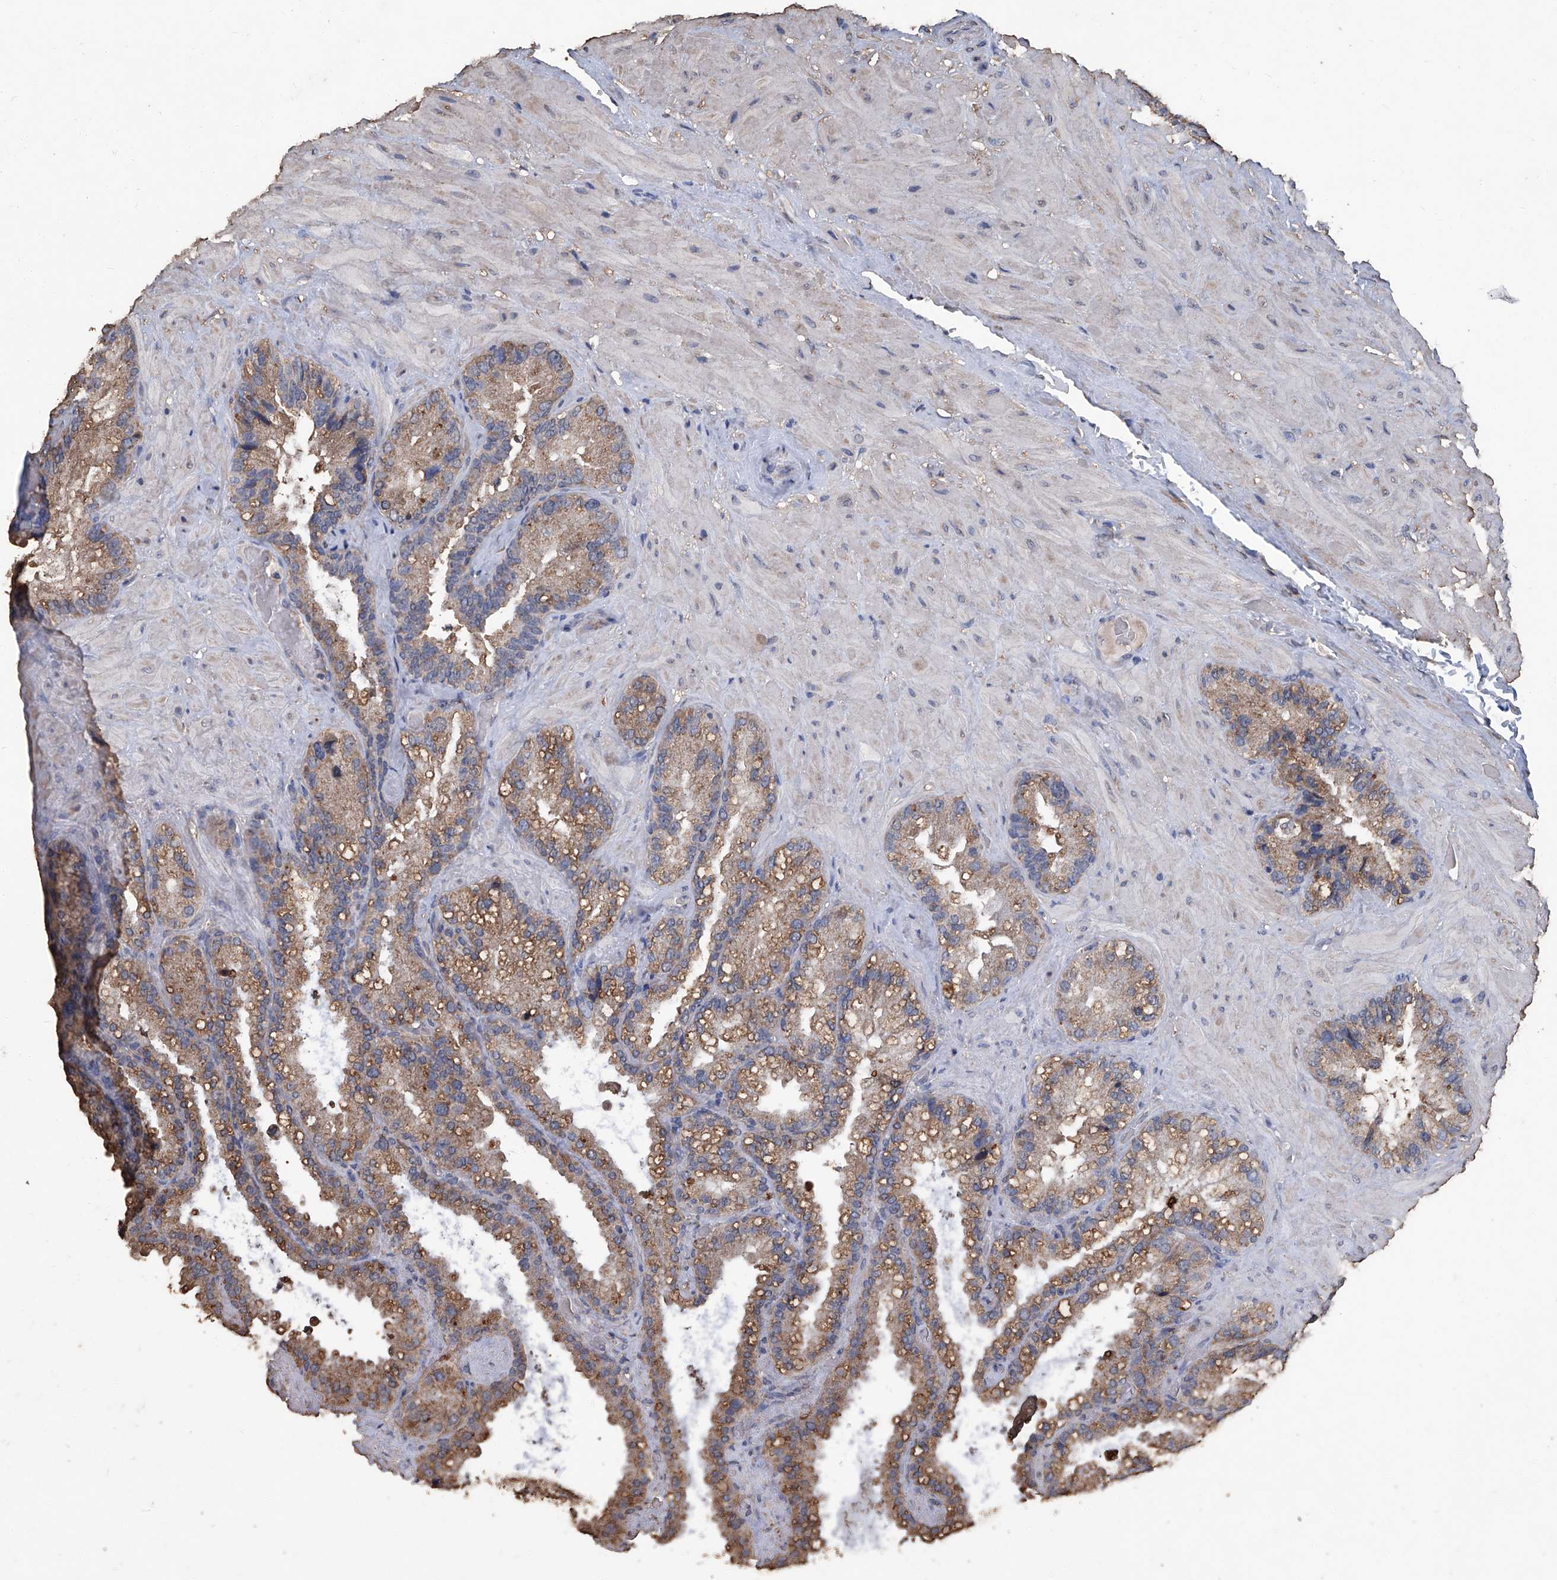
{"staining": {"intensity": "moderate", "quantity": ">75%", "location": "cytoplasmic/membranous"}, "tissue": "seminal vesicle", "cell_type": "Glandular cells", "image_type": "normal", "snomed": [{"axis": "morphology", "description": "Normal tissue, NOS"}, {"axis": "topography", "description": "Prostate"}, {"axis": "topography", "description": "Seminal veicle"}], "caption": "IHC histopathology image of unremarkable seminal vesicle: human seminal vesicle stained using IHC exhibits medium levels of moderate protein expression localized specifically in the cytoplasmic/membranous of glandular cells, appearing as a cytoplasmic/membranous brown color.", "gene": "STARD7", "patient": {"sex": "male", "age": 68}}